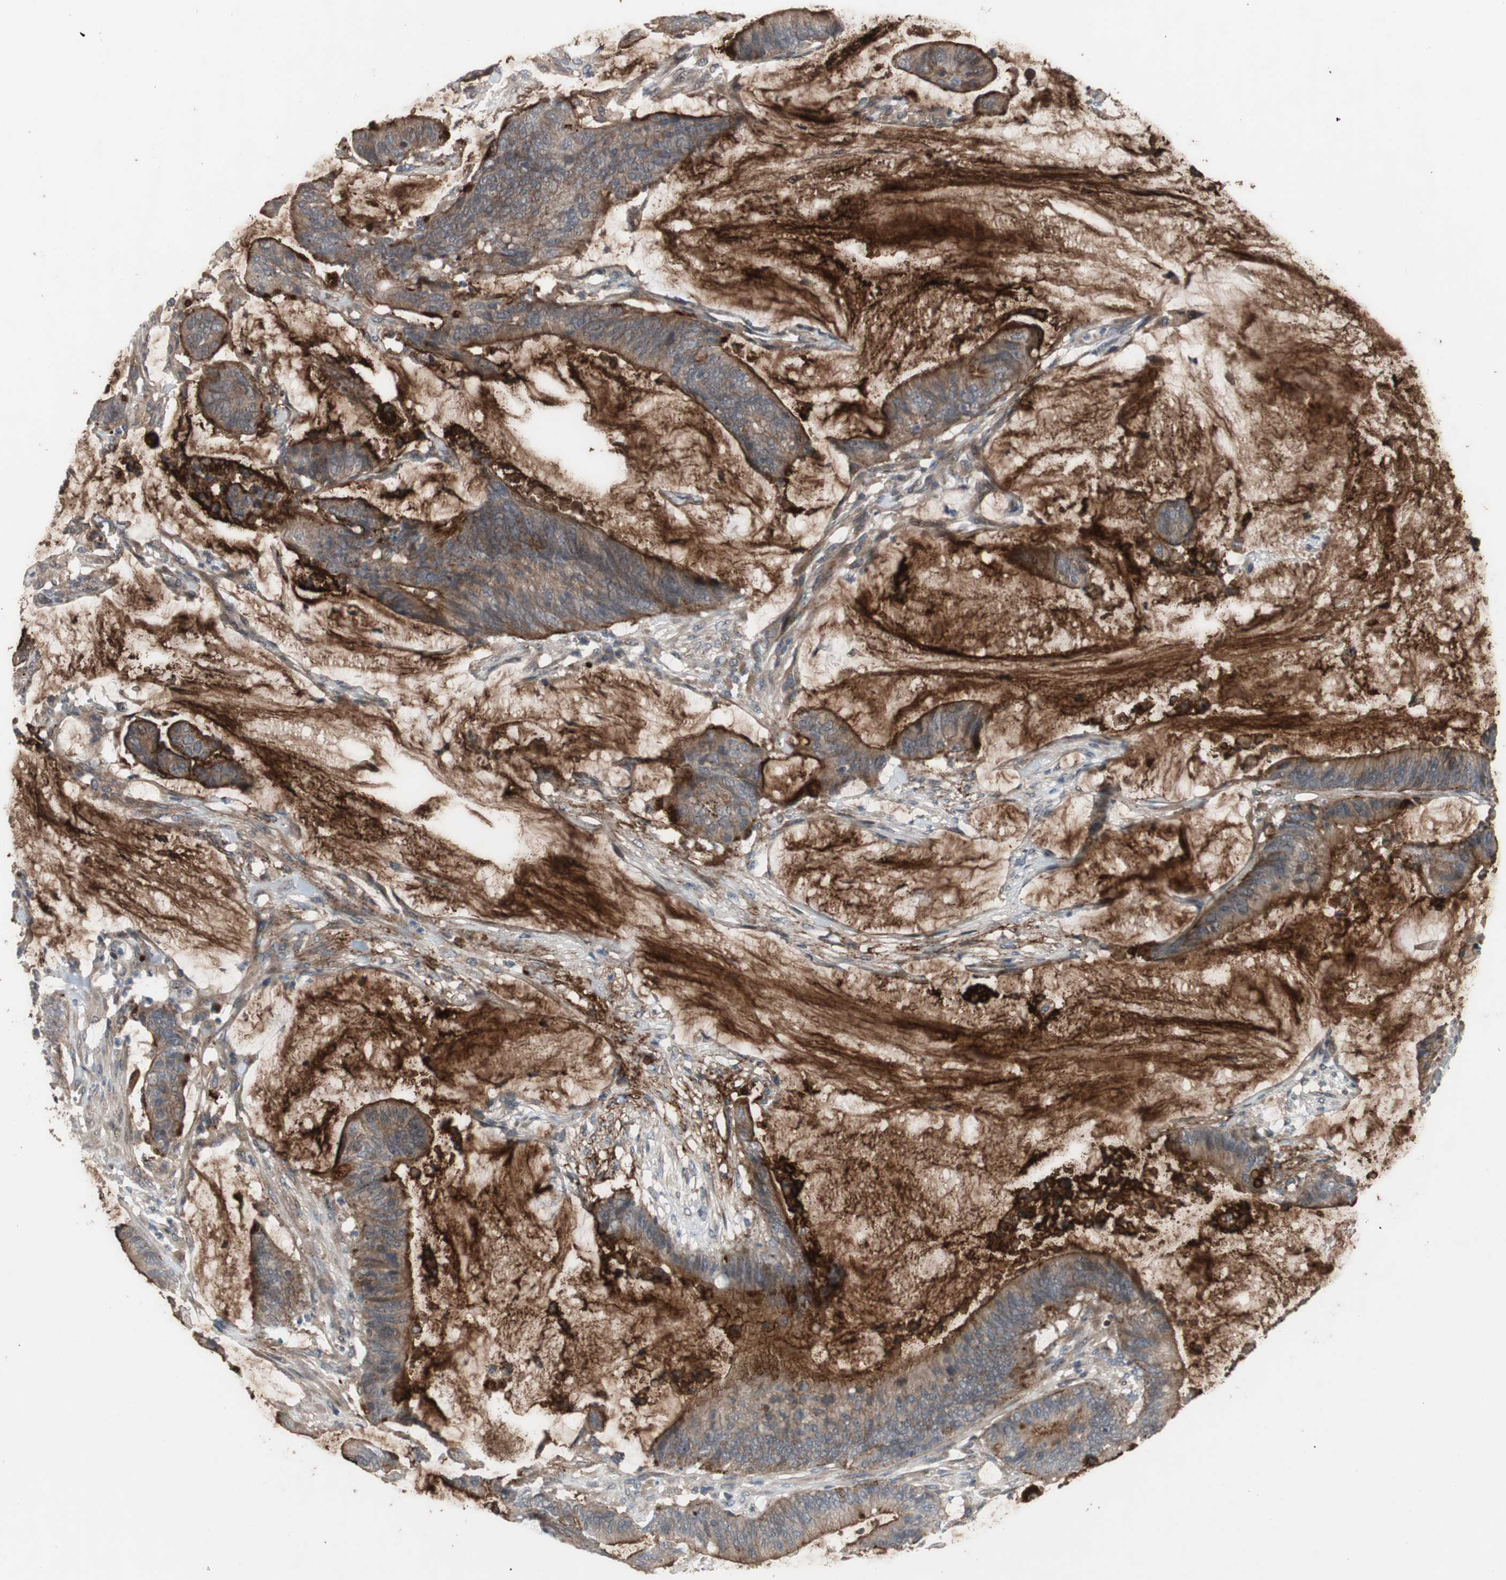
{"staining": {"intensity": "moderate", "quantity": ">75%", "location": "cytoplasmic/membranous"}, "tissue": "colorectal cancer", "cell_type": "Tumor cells", "image_type": "cancer", "snomed": [{"axis": "morphology", "description": "Adenocarcinoma, NOS"}, {"axis": "topography", "description": "Rectum"}], "caption": "Protein staining of colorectal cancer tissue displays moderate cytoplasmic/membranous positivity in about >75% of tumor cells.", "gene": "OAZ1", "patient": {"sex": "female", "age": 66}}